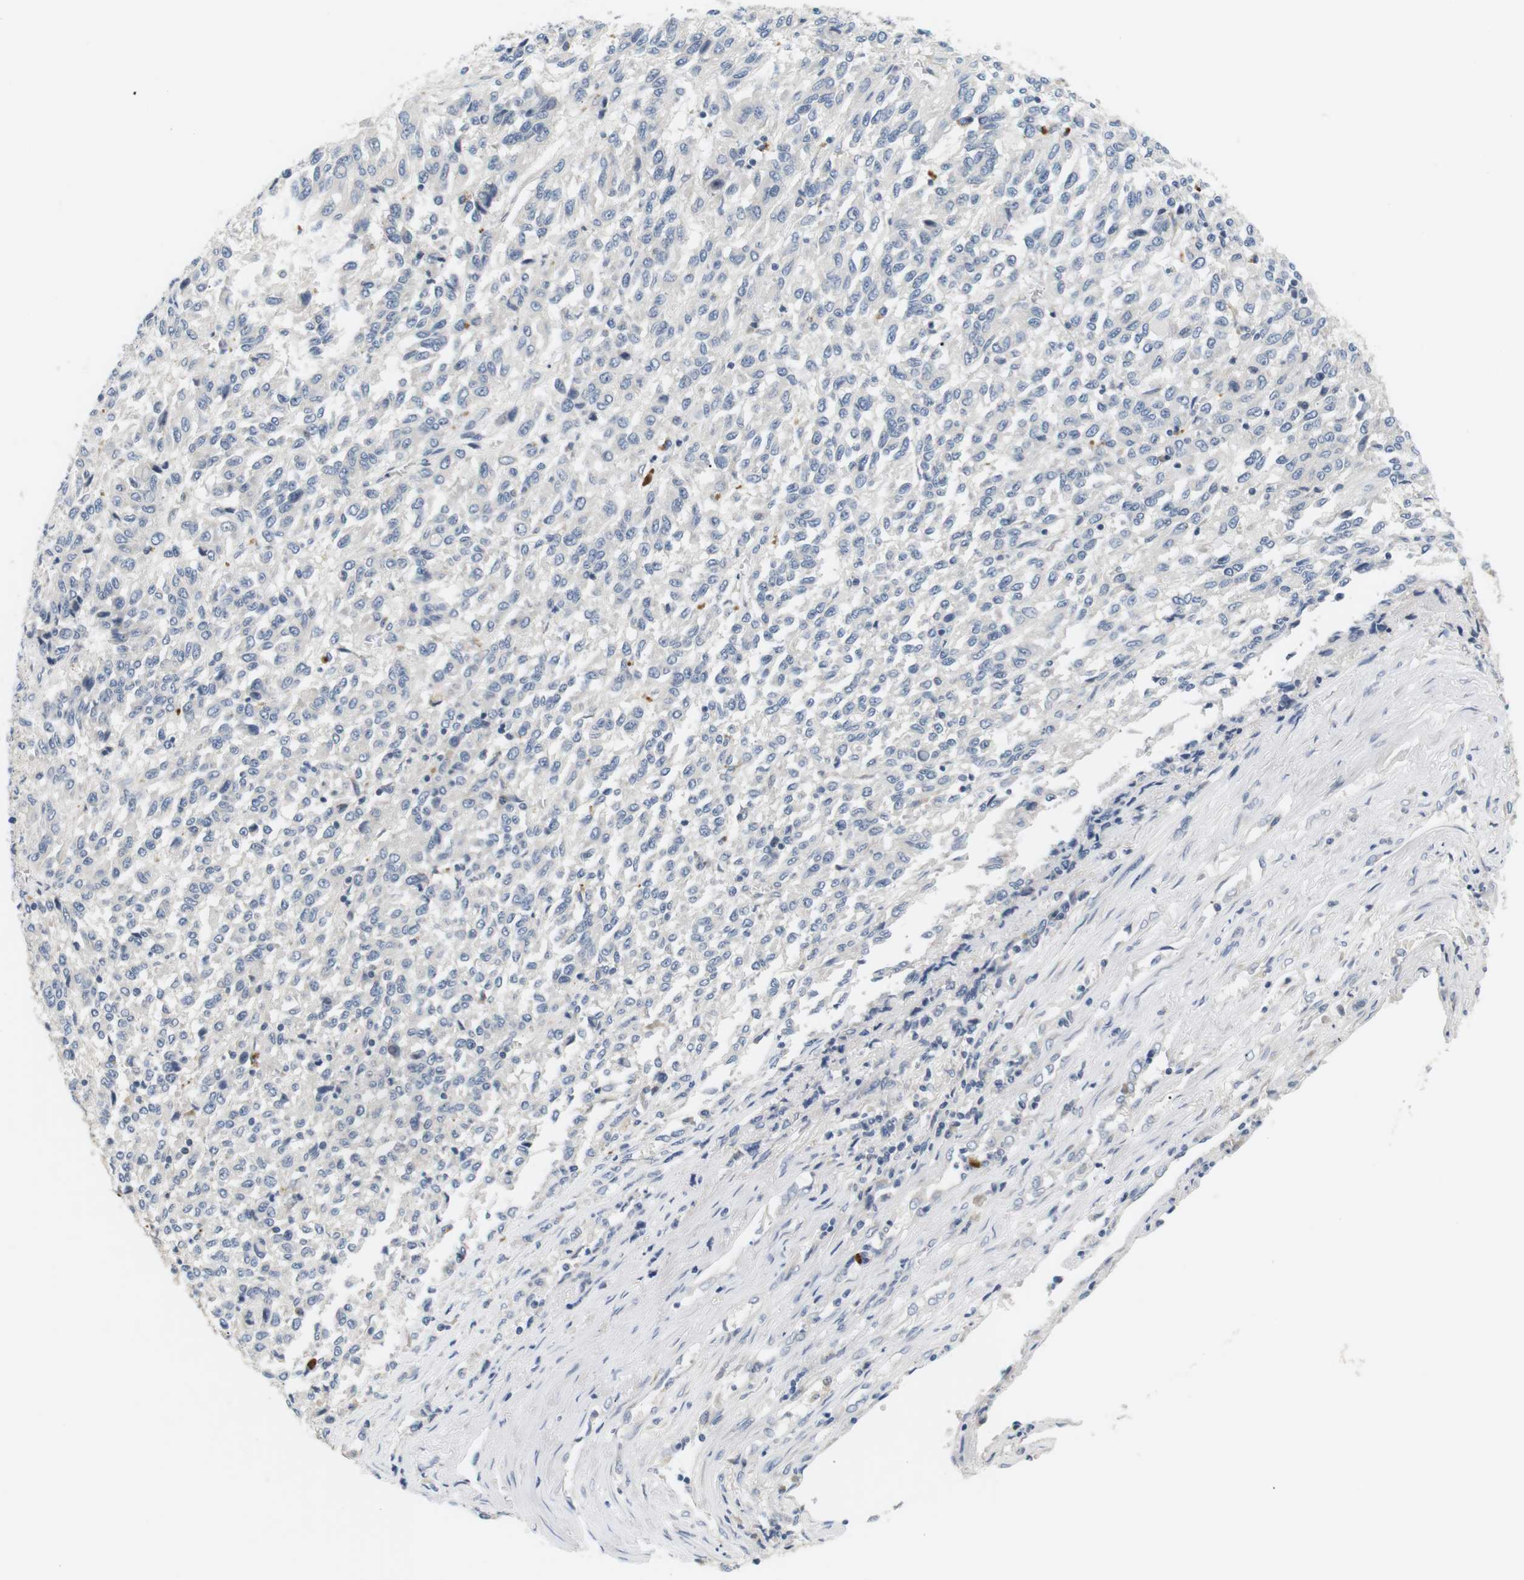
{"staining": {"intensity": "negative", "quantity": "none", "location": "none"}, "tissue": "melanoma", "cell_type": "Tumor cells", "image_type": "cancer", "snomed": [{"axis": "morphology", "description": "Malignant melanoma, Metastatic site"}, {"axis": "topography", "description": "Lung"}], "caption": "Image shows no protein expression in tumor cells of malignant melanoma (metastatic site) tissue. (DAB immunohistochemistry (IHC), high magnification).", "gene": "EVA1C", "patient": {"sex": "male", "age": 64}}